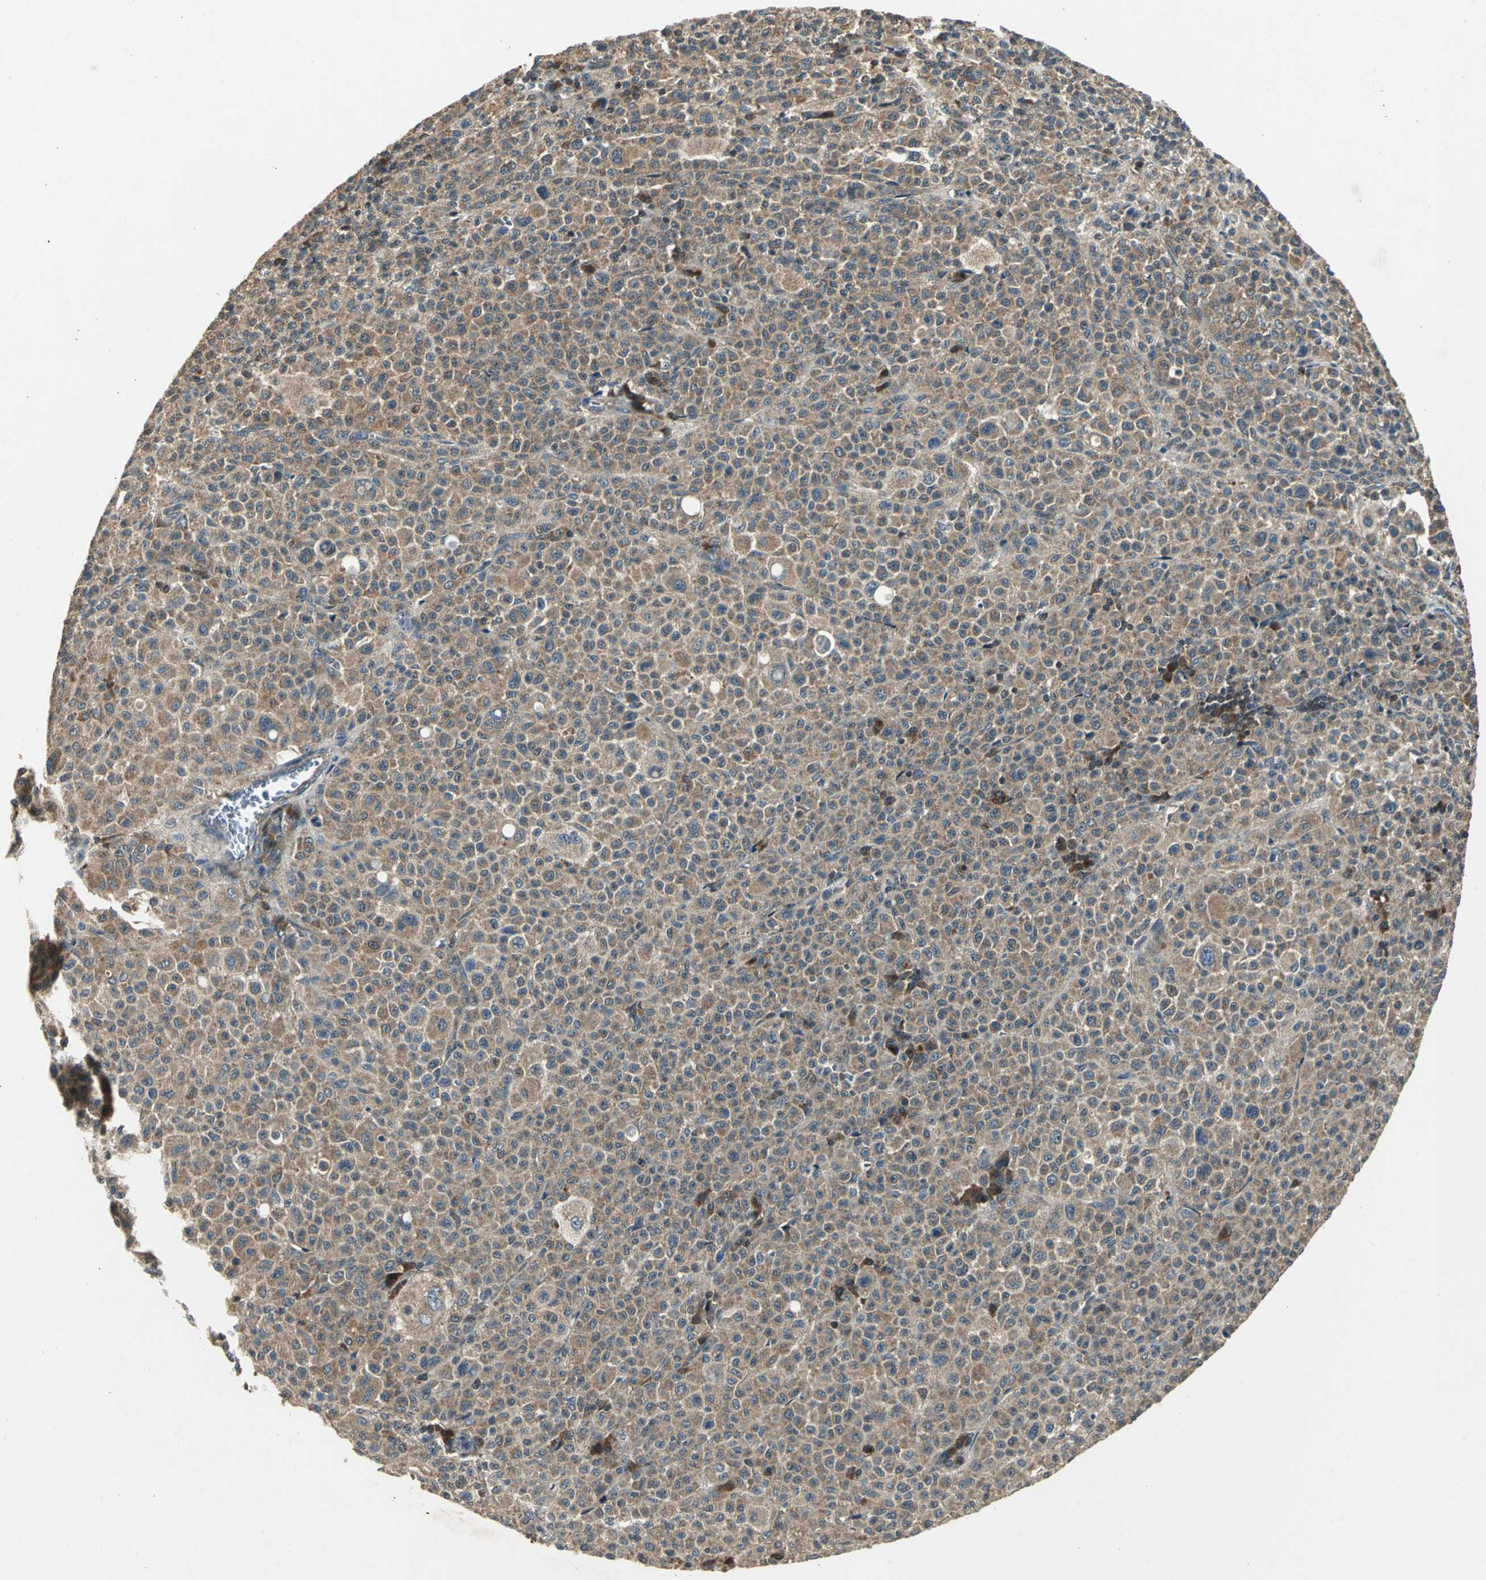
{"staining": {"intensity": "moderate", "quantity": ">75%", "location": "cytoplasmic/membranous"}, "tissue": "melanoma", "cell_type": "Tumor cells", "image_type": "cancer", "snomed": [{"axis": "morphology", "description": "Malignant melanoma, Metastatic site"}, {"axis": "topography", "description": "Skin"}], "caption": "Immunohistochemistry (DAB (3,3'-diaminobenzidine)) staining of melanoma reveals moderate cytoplasmic/membranous protein expression in about >75% of tumor cells.", "gene": "IRF3", "patient": {"sex": "female", "age": 74}}